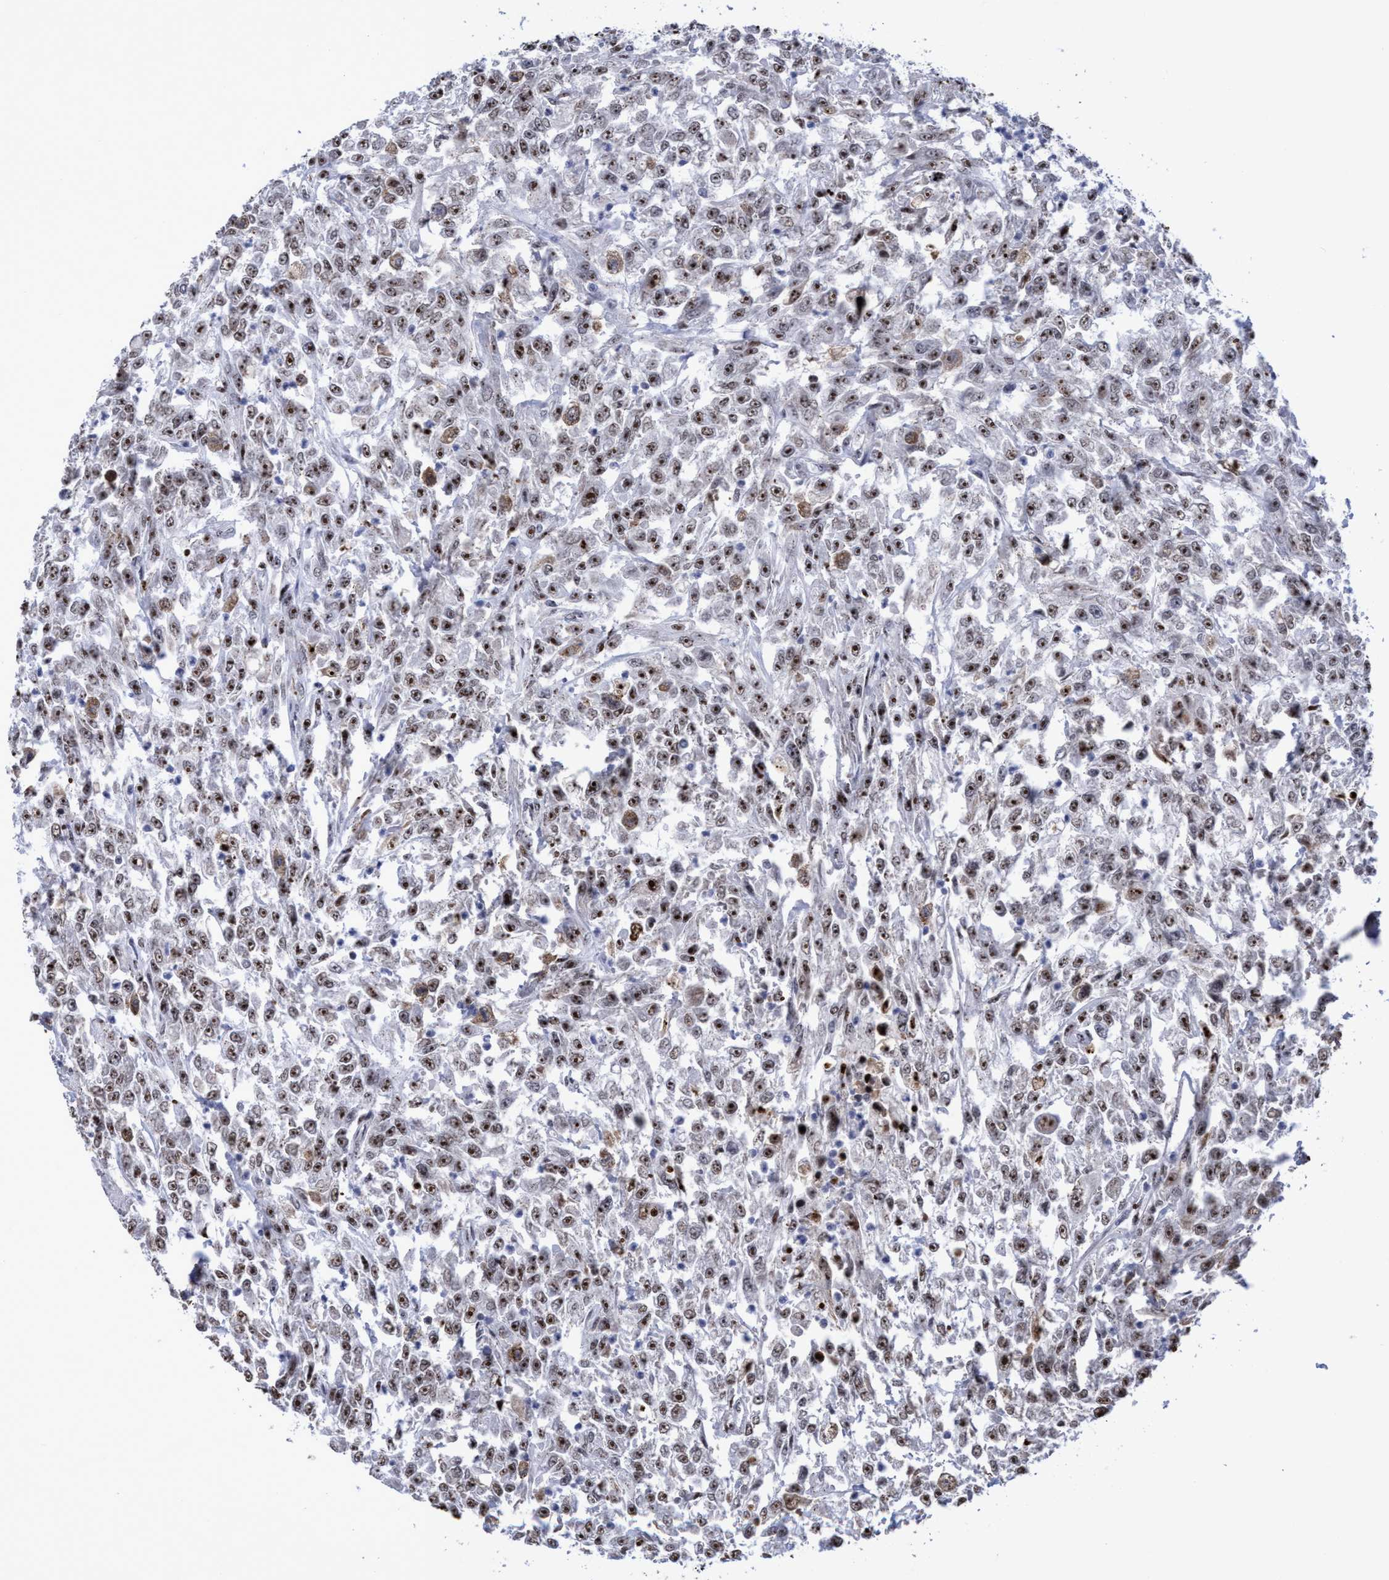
{"staining": {"intensity": "strong", "quantity": ">75%", "location": "nuclear"}, "tissue": "urothelial cancer", "cell_type": "Tumor cells", "image_type": "cancer", "snomed": [{"axis": "morphology", "description": "Urothelial carcinoma, High grade"}, {"axis": "topography", "description": "Urinary bladder"}], "caption": "A high-resolution micrograph shows immunohistochemistry (IHC) staining of high-grade urothelial carcinoma, which exhibits strong nuclear expression in approximately >75% of tumor cells. (Stains: DAB in brown, nuclei in blue, Microscopy: brightfield microscopy at high magnification).", "gene": "EFCAB10", "patient": {"sex": "male", "age": 46}}